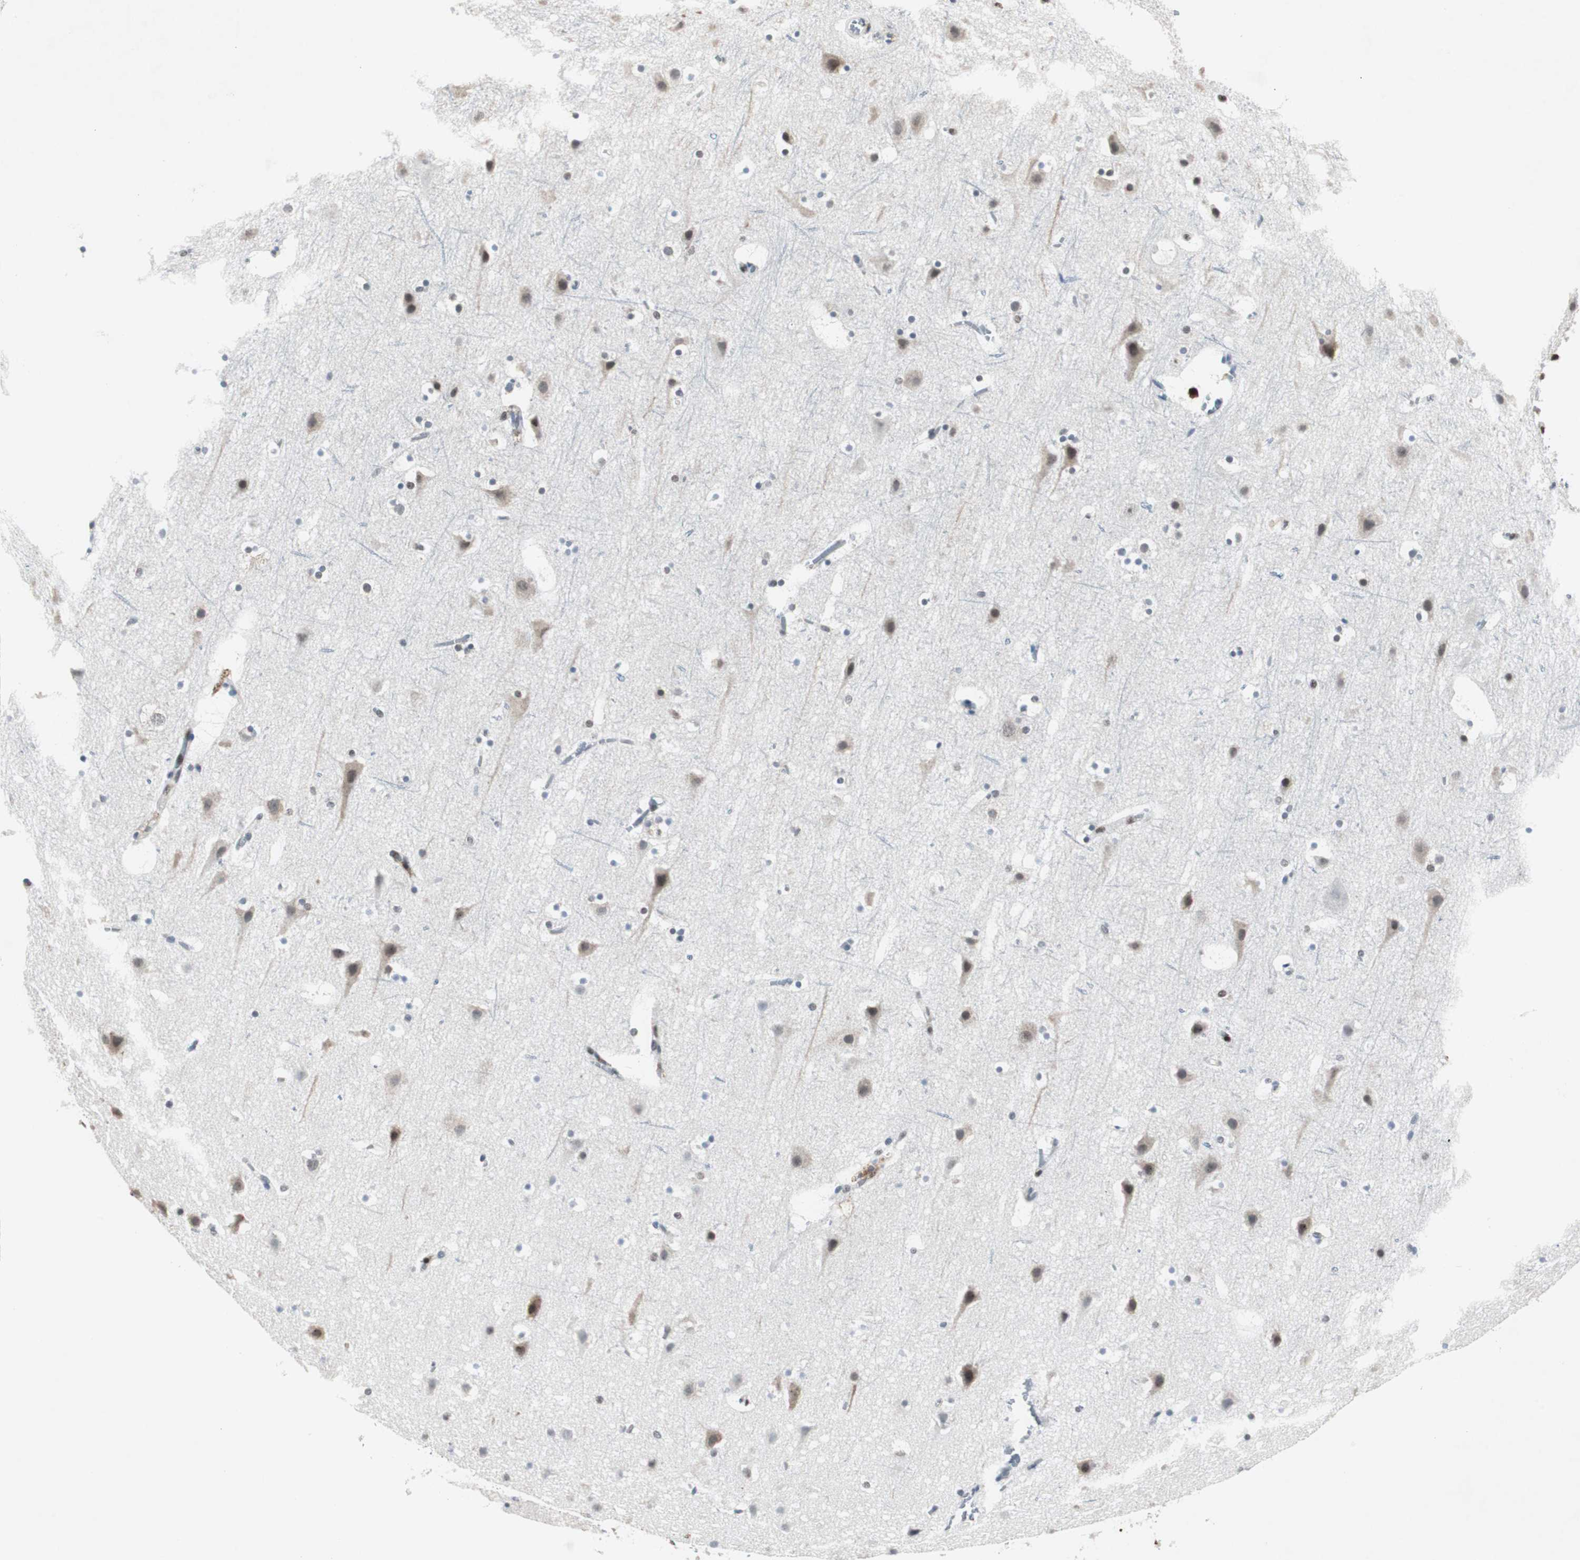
{"staining": {"intensity": "moderate", "quantity": ">75%", "location": "nuclear"}, "tissue": "cerebral cortex", "cell_type": "Endothelial cells", "image_type": "normal", "snomed": [{"axis": "morphology", "description": "Normal tissue, NOS"}, {"axis": "topography", "description": "Cerebral cortex"}], "caption": "Protein staining demonstrates moderate nuclear expression in approximately >75% of endothelial cells in benign cerebral cortex.", "gene": "RAD9A", "patient": {"sex": "male", "age": 45}}